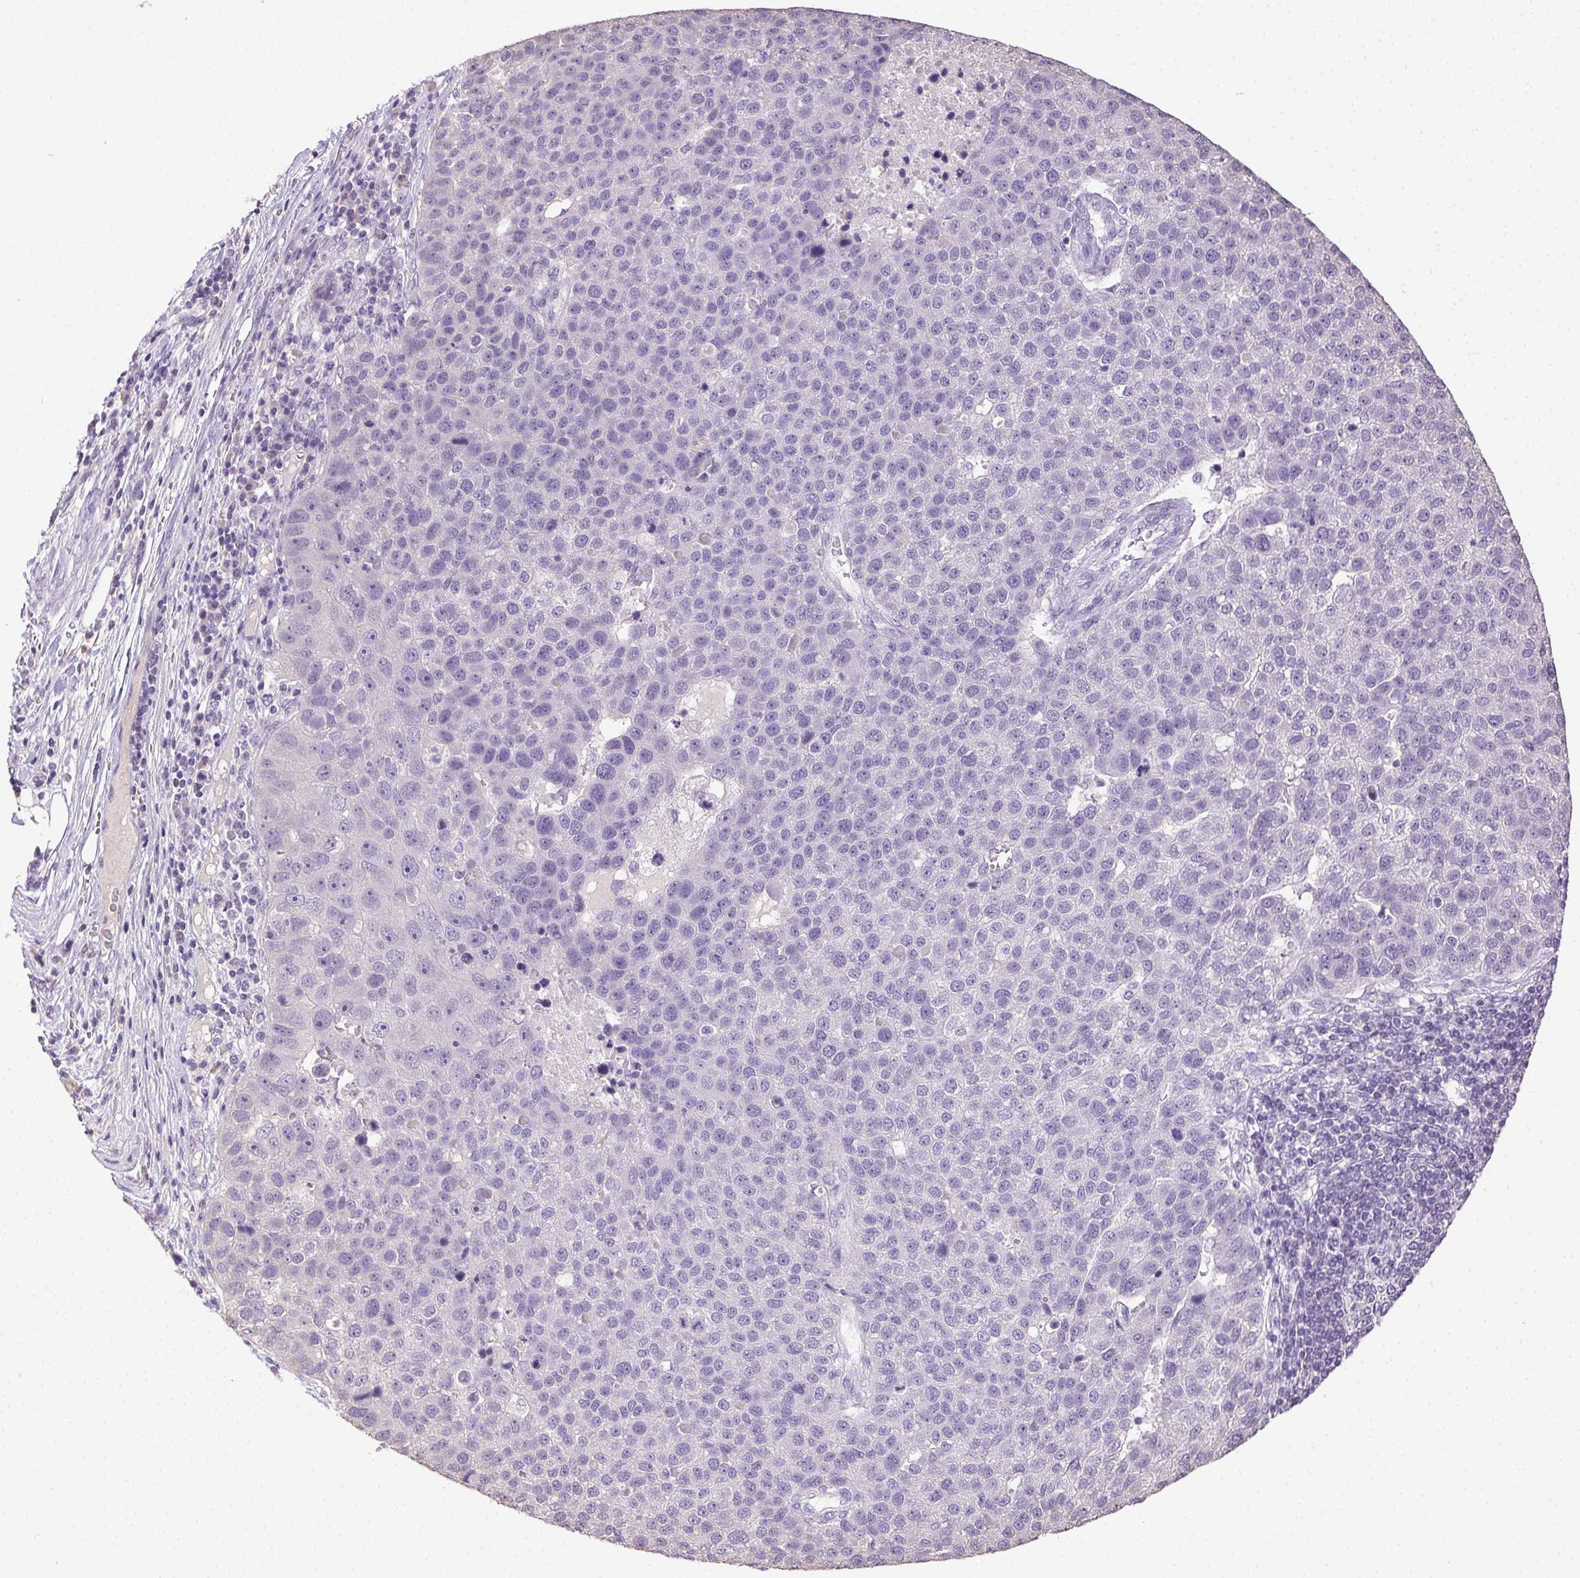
{"staining": {"intensity": "negative", "quantity": "none", "location": "none"}, "tissue": "pancreatic cancer", "cell_type": "Tumor cells", "image_type": "cancer", "snomed": [{"axis": "morphology", "description": "Adenocarcinoma, NOS"}, {"axis": "topography", "description": "Pancreas"}], "caption": "Pancreatic cancer stained for a protein using immunohistochemistry shows no expression tumor cells.", "gene": "SYCE2", "patient": {"sex": "female", "age": 61}}